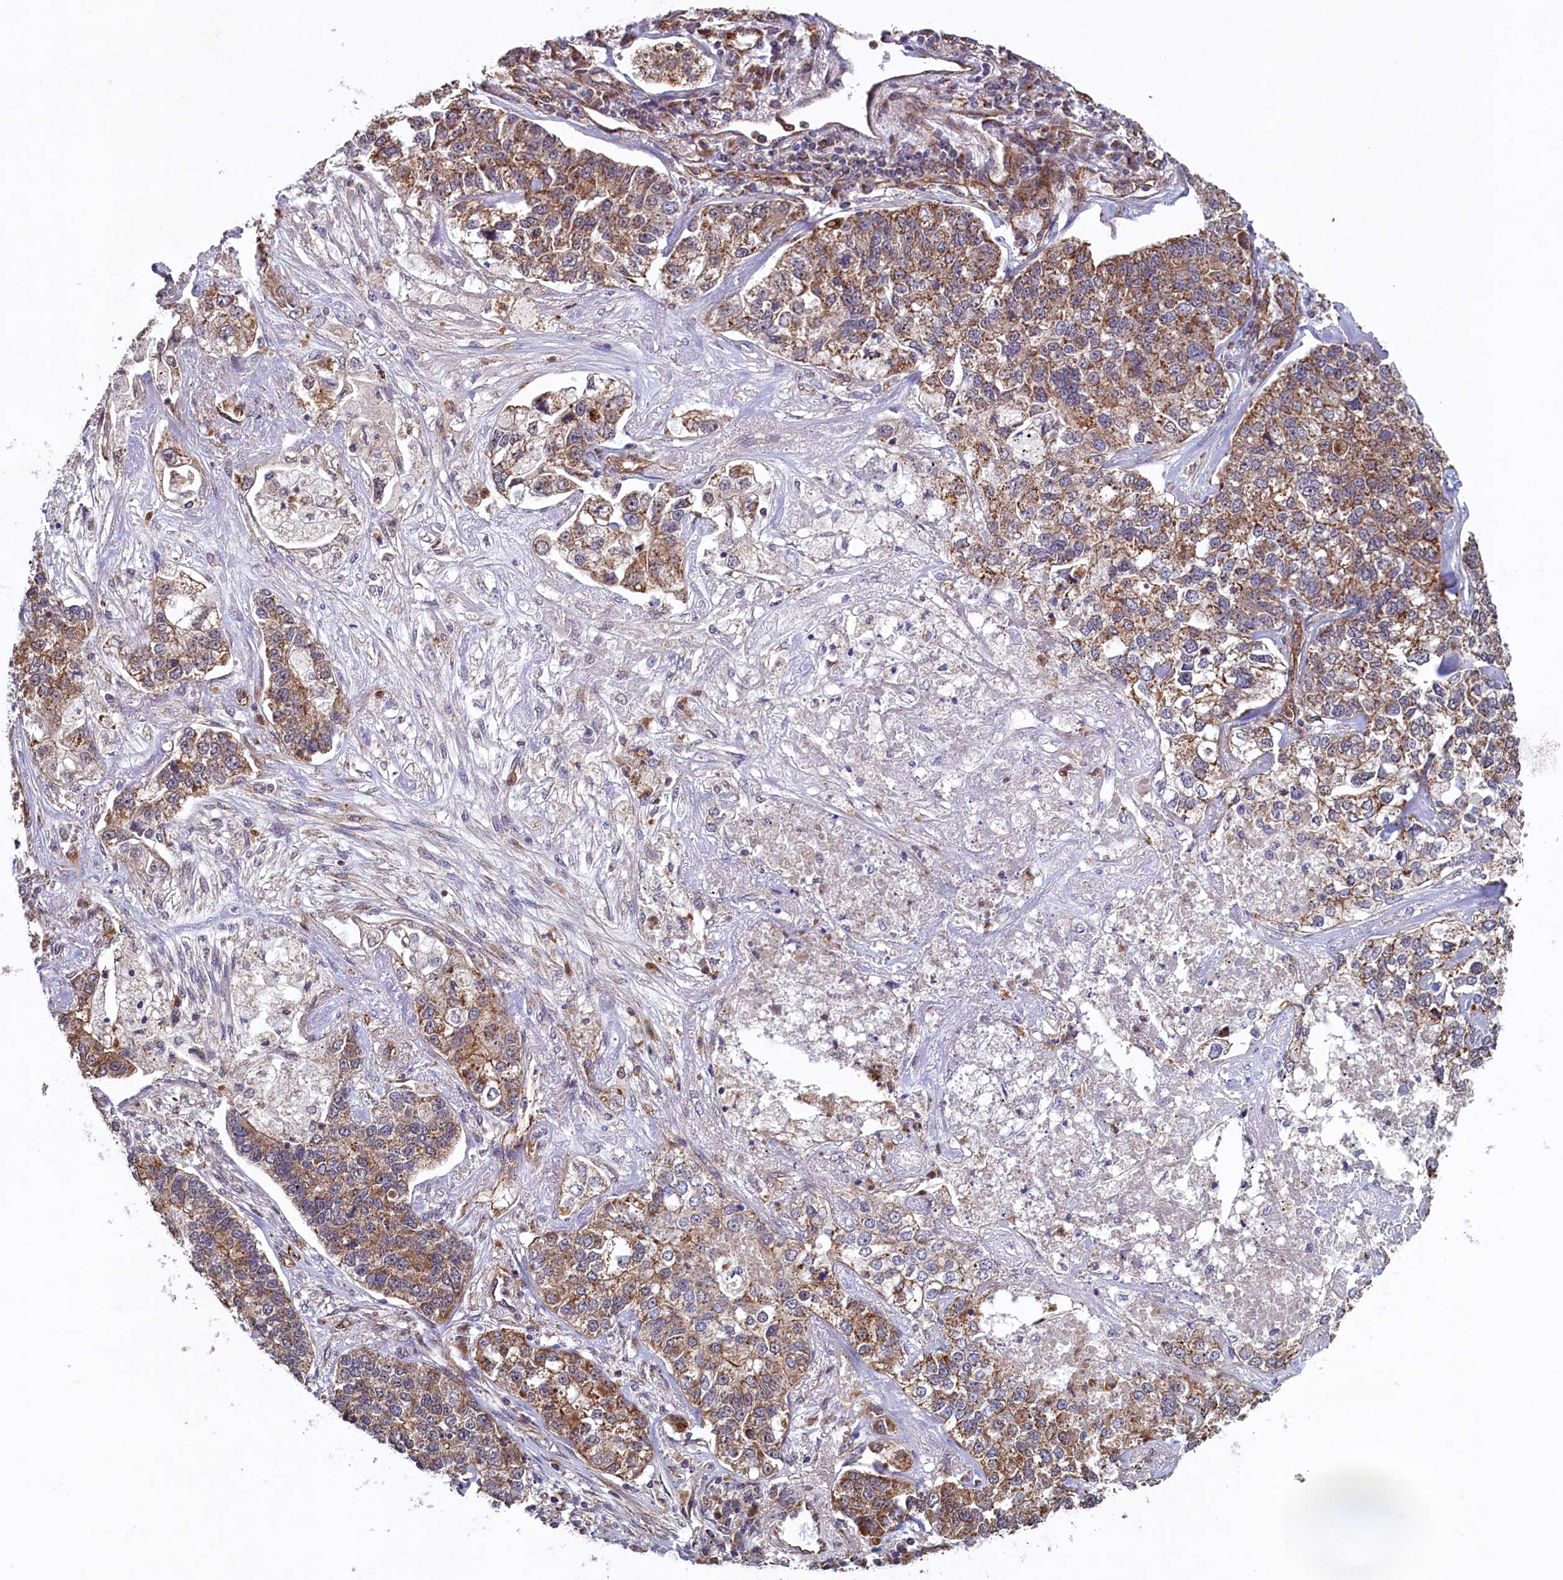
{"staining": {"intensity": "moderate", "quantity": ">75%", "location": "cytoplasmic/membranous"}, "tissue": "lung cancer", "cell_type": "Tumor cells", "image_type": "cancer", "snomed": [{"axis": "morphology", "description": "Adenocarcinoma, NOS"}, {"axis": "topography", "description": "Lung"}], "caption": "A brown stain labels moderate cytoplasmic/membranous positivity of a protein in lung cancer (adenocarcinoma) tumor cells.", "gene": "UBE3B", "patient": {"sex": "male", "age": 49}}